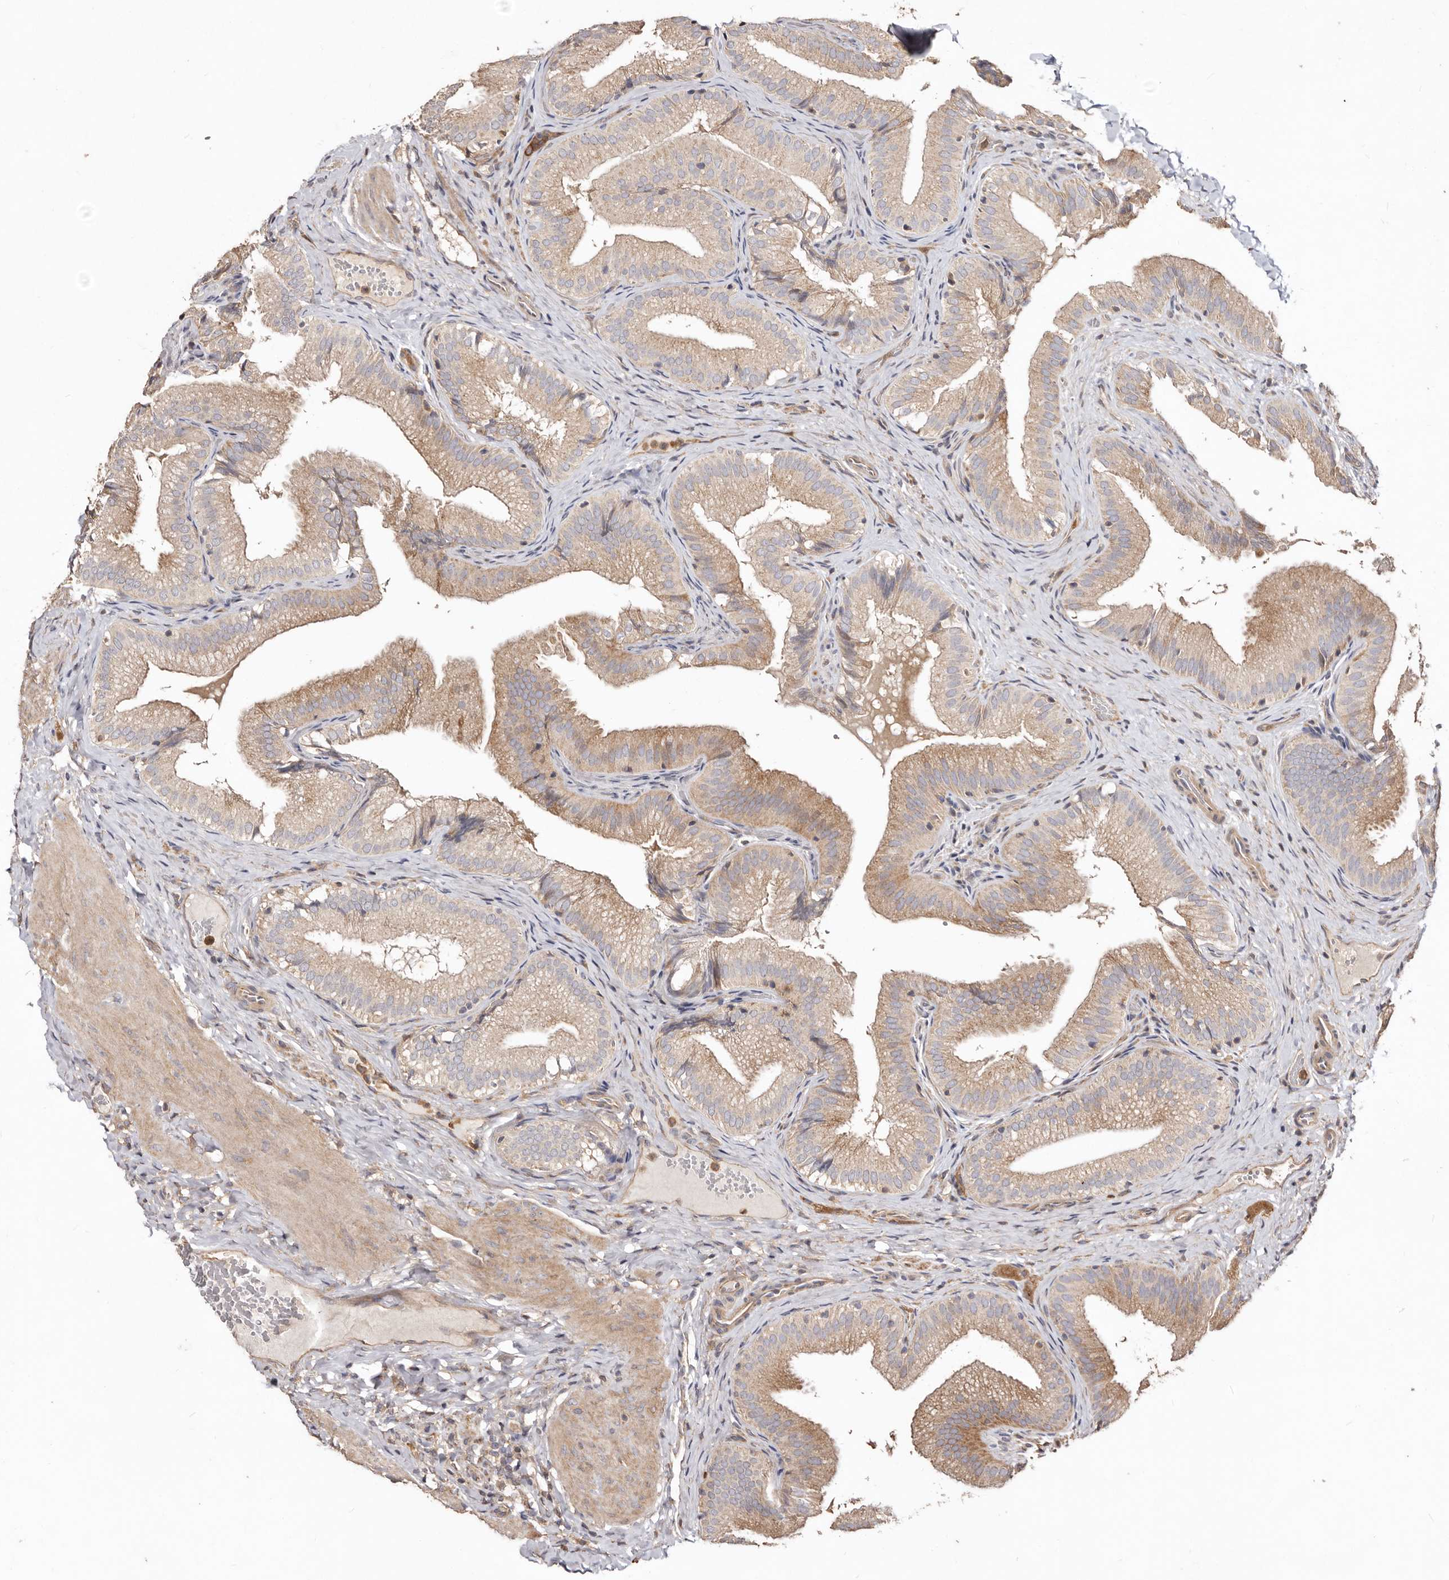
{"staining": {"intensity": "moderate", "quantity": ">75%", "location": "cytoplasmic/membranous"}, "tissue": "gallbladder", "cell_type": "Glandular cells", "image_type": "normal", "snomed": [{"axis": "morphology", "description": "Normal tissue, NOS"}, {"axis": "topography", "description": "Gallbladder"}], "caption": "Moderate cytoplasmic/membranous staining is present in approximately >75% of glandular cells in unremarkable gallbladder.", "gene": "LRRC25", "patient": {"sex": "female", "age": 30}}